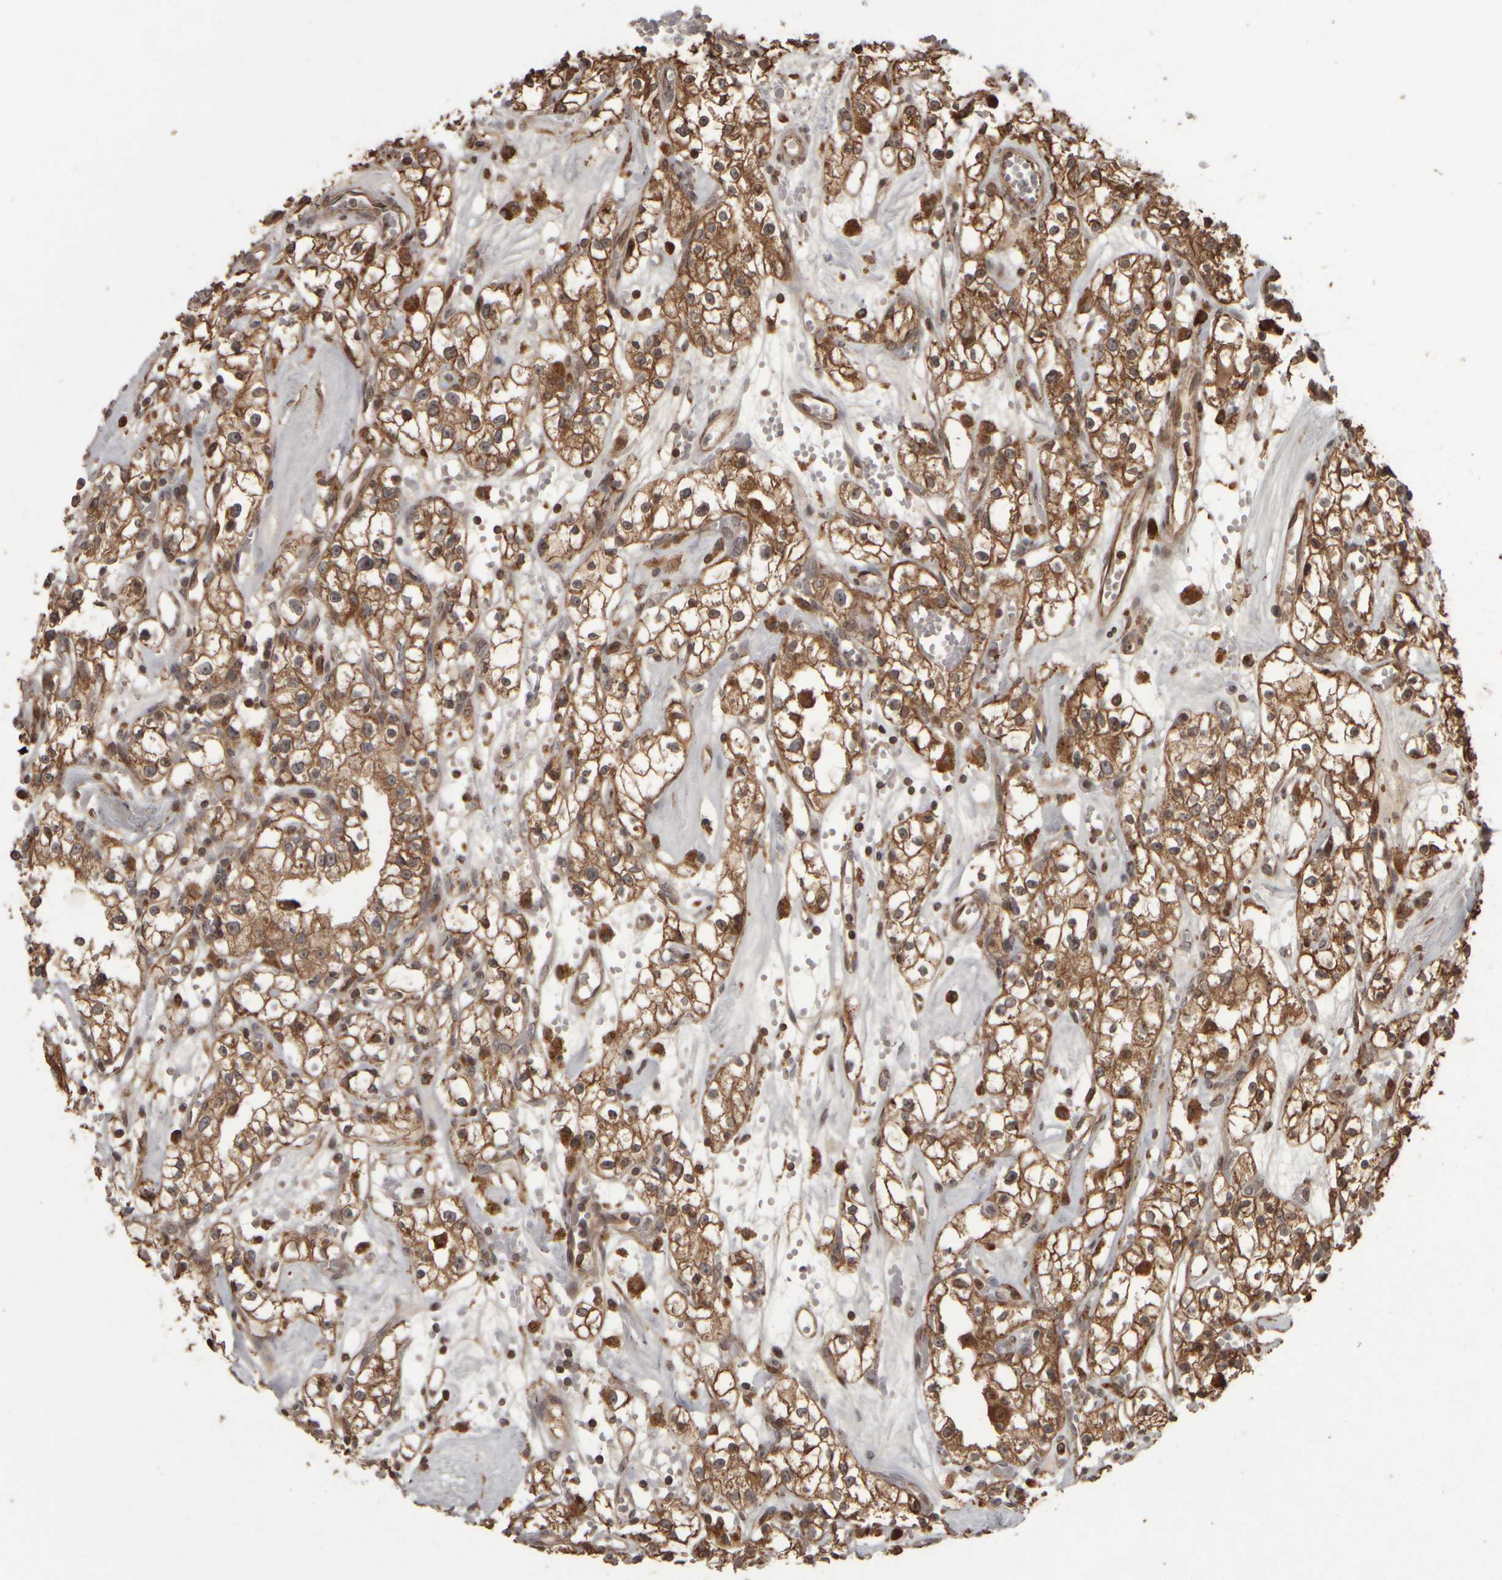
{"staining": {"intensity": "moderate", "quantity": ">75%", "location": "cytoplasmic/membranous"}, "tissue": "renal cancer", "cell_type": "Tumor cells", "image_type": "cancer", "snomed": [{"axis": "morphology", "description": "Adenocarcinoma, NOS"}, {"axis": "topography", "description": "Kidney"}], "caption": "Immunohistochemical staining of renal cancer exhibits medium levels of moderate cytoplasmic/membranous staining in about >75% of tumor cells.", "gene": "AGBL3", "patient": {"sex": "male", "age": 56}}